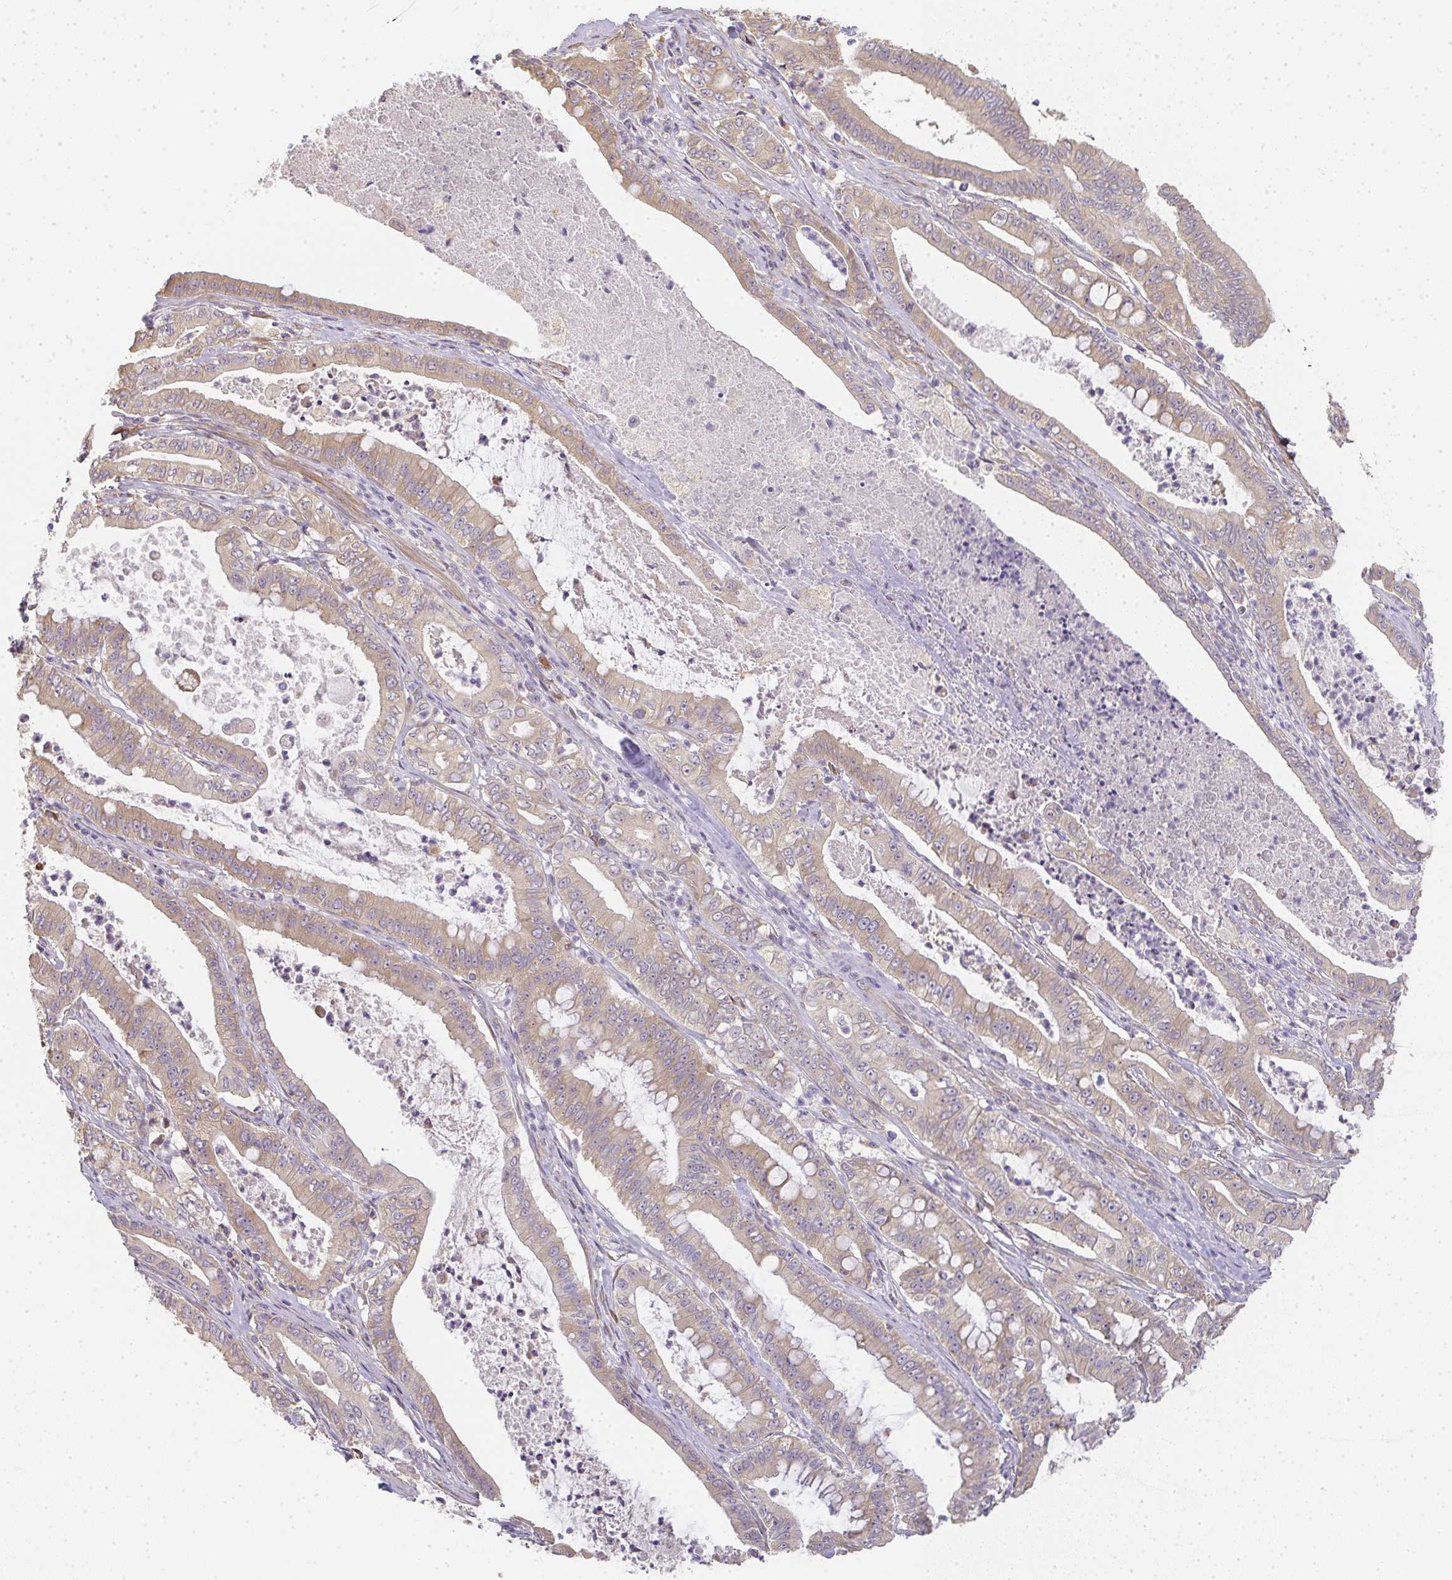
{"staining": {"intensity": "weak", "quantity": ">75%", "location": "cytoplasmic/membranous"}, "tissue": "pancreatic cancer", "cell_type": "Tumor cells", "image_type": "cancer", "snomed": [{"axis": "morphology", "description": "Adenocarcinoma, NOS"}, {"axis": "topography", "description": "Pancreas"}], "caption": "About >75% of tumor cells in pancreatic cancer (adenocarcinoma) exhibit weak cytoplasmic/membranous protein positivity as visualized by brown immunohistochemical staining.", "gene": "SLC35B3", "patient": {"sex": "male", "age": 71}}